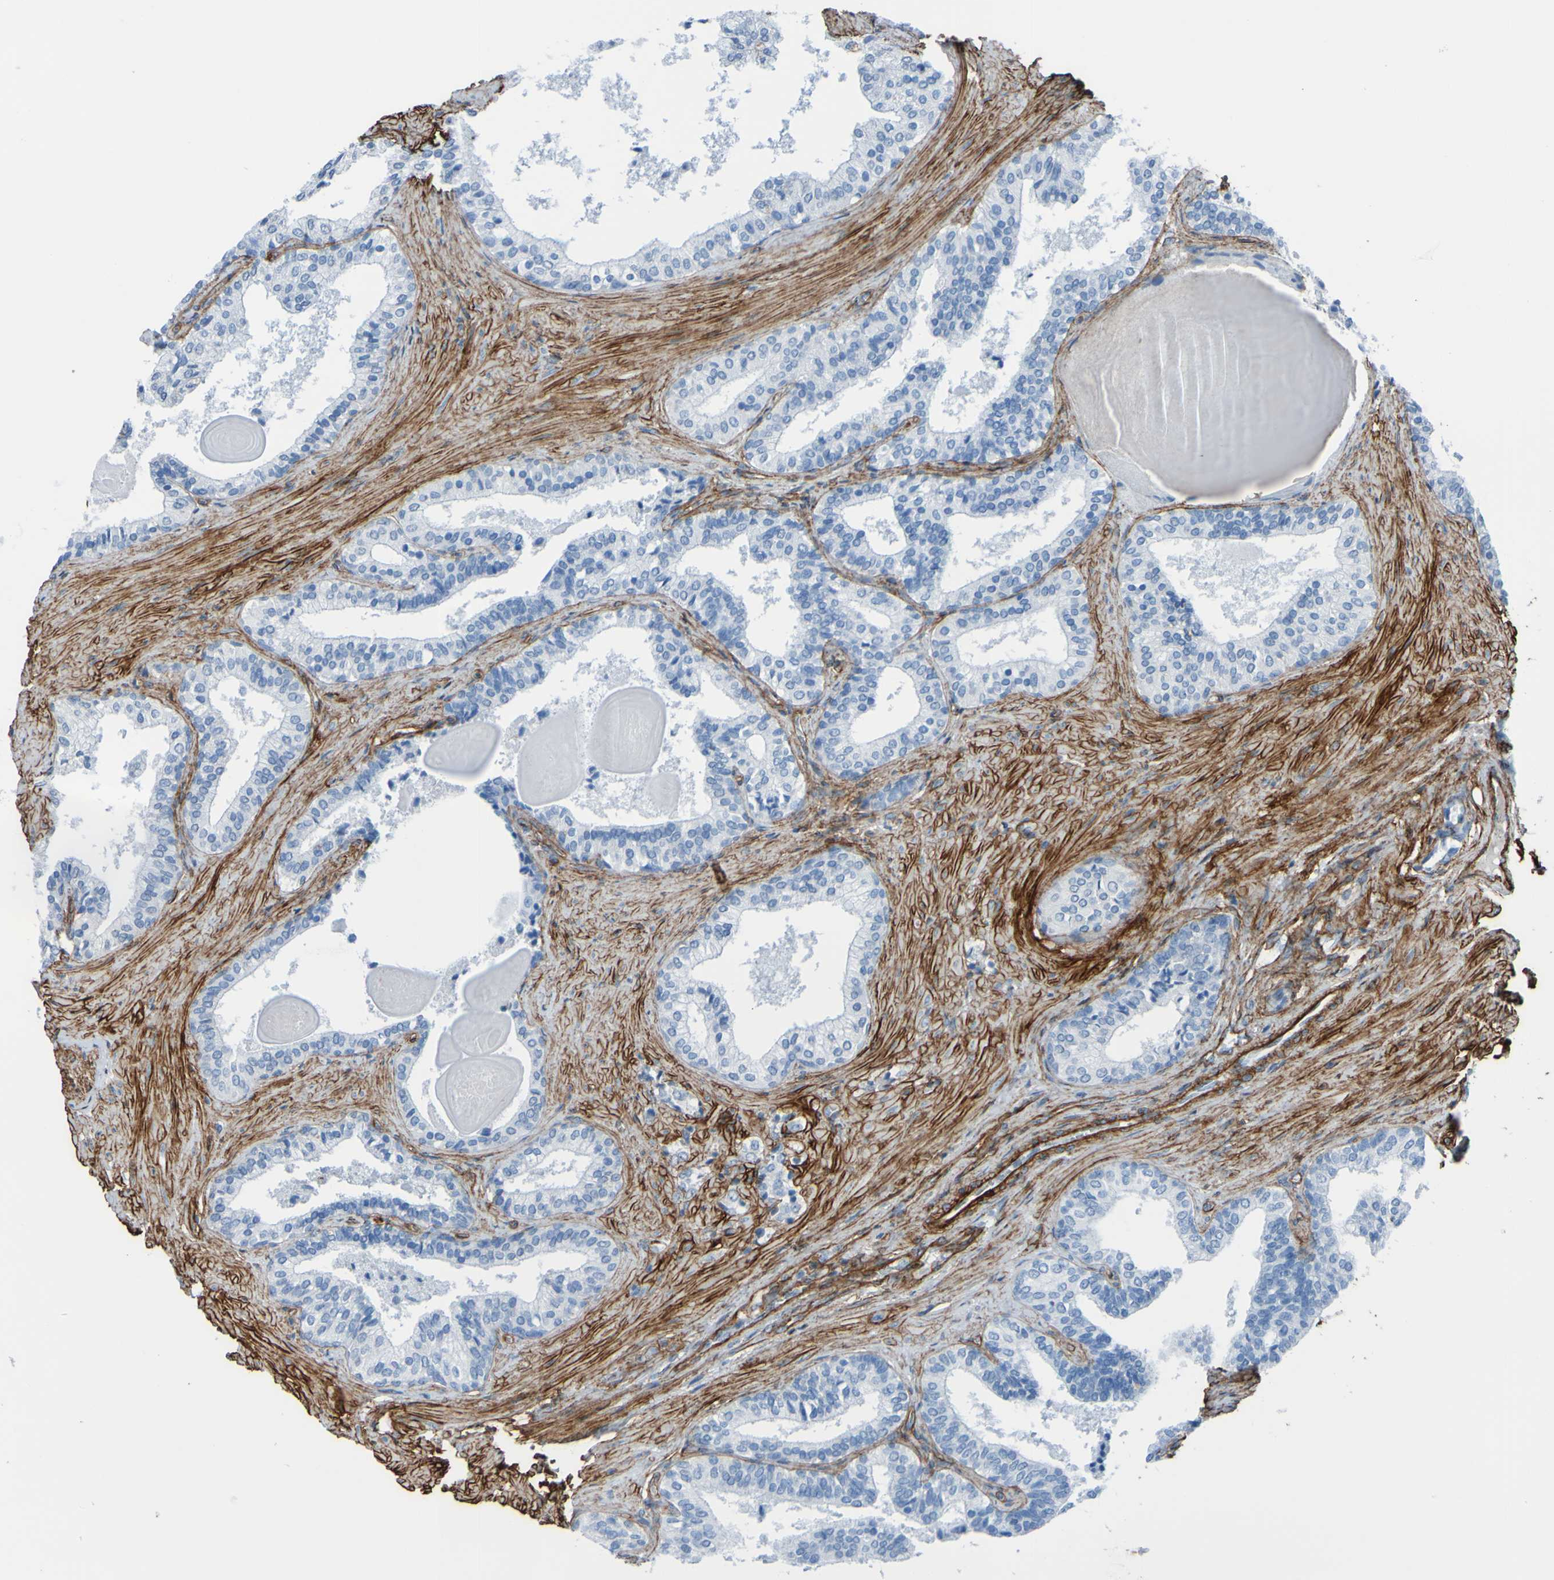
{"staining": {"intensity": "negative", "quantity": "none", "location": "none"}, "tissue": "prostate cancer", "cell_type": "Tumor cells", "image_type": "cancer", "snomed": [{"axis": "morphology", "description": "Adenocarcinoma, Low grade"}, {"axis": "topography", "description": "Prostate"}], "caption": "Immunohistochemical staining of adenocarcinoma (low-grade) (prostate) demonstrates no significant staining in tumor cells. (DAB (3,3'-diaminobenzidine) immunohistochemistry (IHC), high magnification).", "gene": "COL4A2", "patient": {"sex": "male", "age": 60}}